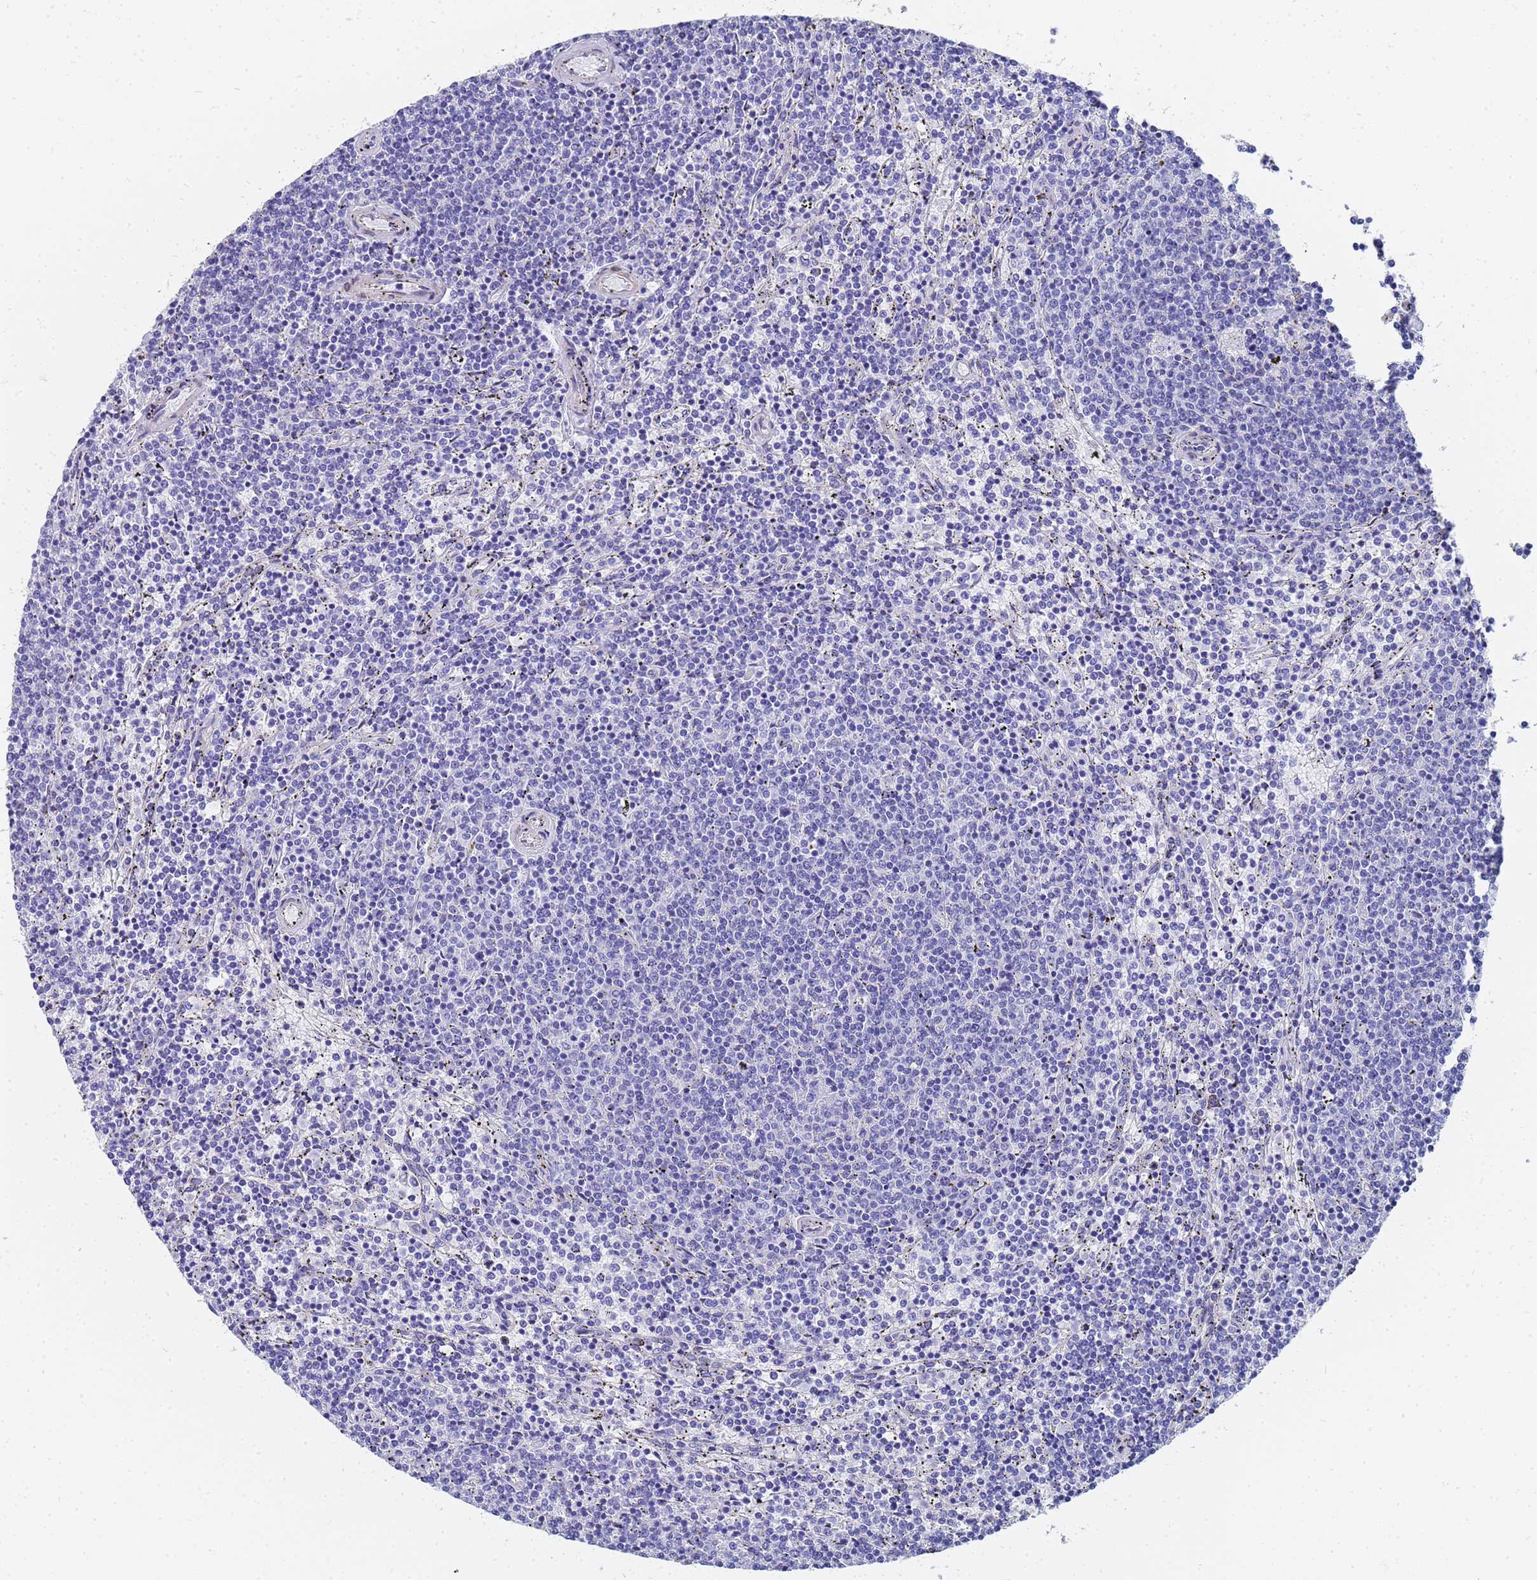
{"staining": {"intensity": "negative", "quantity": "none", "location": "none"}, "tissue": "lymphoma", "cell_type": "Tumor cells", "image_type": "cancer", "snomed": [{"axis": "morphology", "description": "Malignant lymphoma, non-Hodgkin's type, Low grade"}, {"axis": "topography", "description": "Spleen"}], "caption": "IHC photomicrograph of malignant lymphoma, non-Hodgkin's type (low-grade) stained for a protein (brown), which displays no positivity in tumor cells. The staining was performed using DAB to visualize the protein expression in brown, while the nuclei were stained in blue with hematoxylin (Magnification: 20x).", "gene": "TUBB1", "patient": {"sex": "female", "age": 50}}